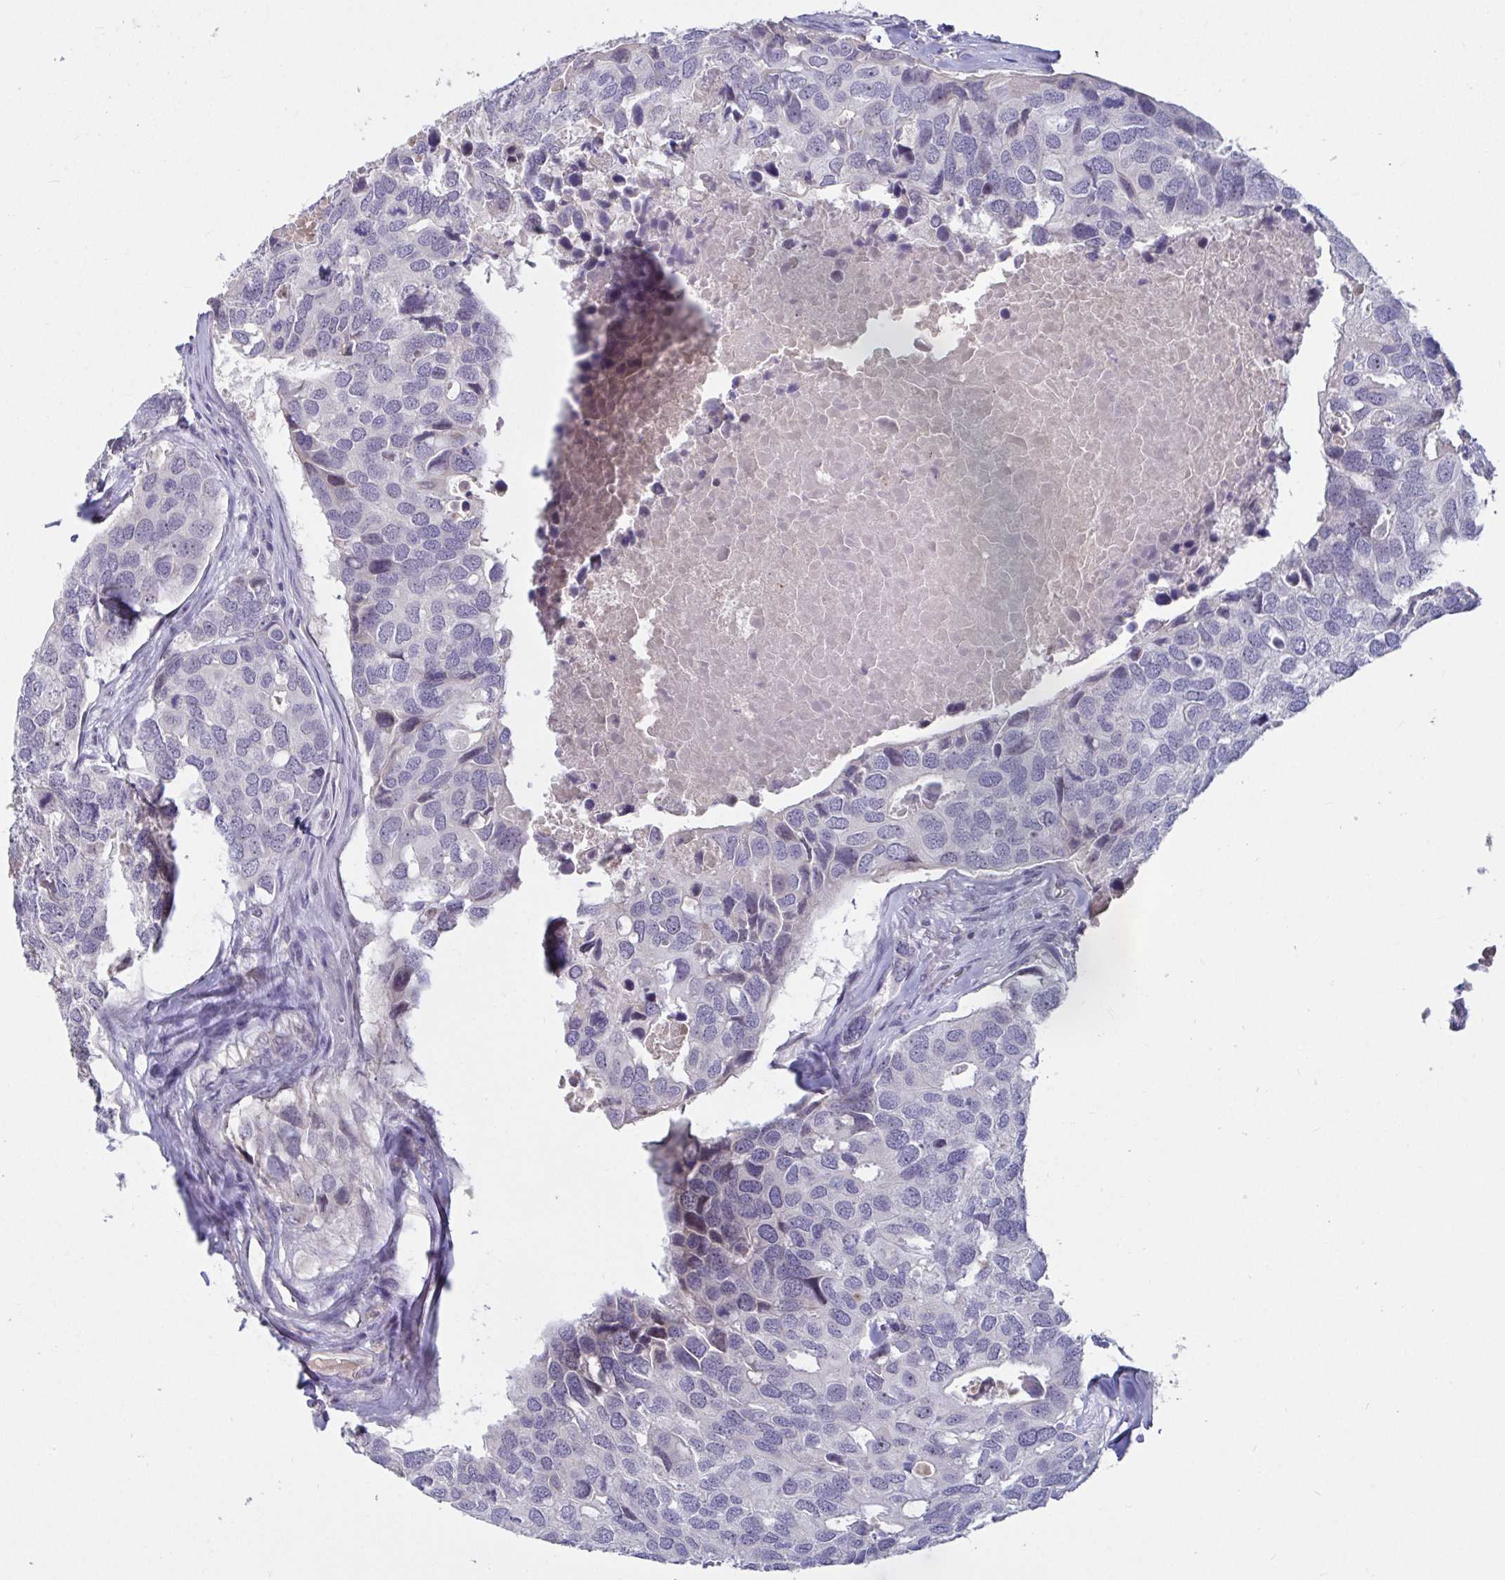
{"staining": {"intensity": "negative", "quantity": "none", "location": "none"}, "tissue": "breast cancer", "cell_type": "Tumor cells", "image_type": "cancer", "snomed": [{"axis": "morphology", "description": "Duct carcinoma"}, {"axis": "topography", "description": "Breast"}], "caption": "Photomicrograph shows no protein staining in tumor cells of breast cancer (intraductal carcinoma) tissue.", "gene": "MYC", "patient": {"sex": "female", "age": 83}}